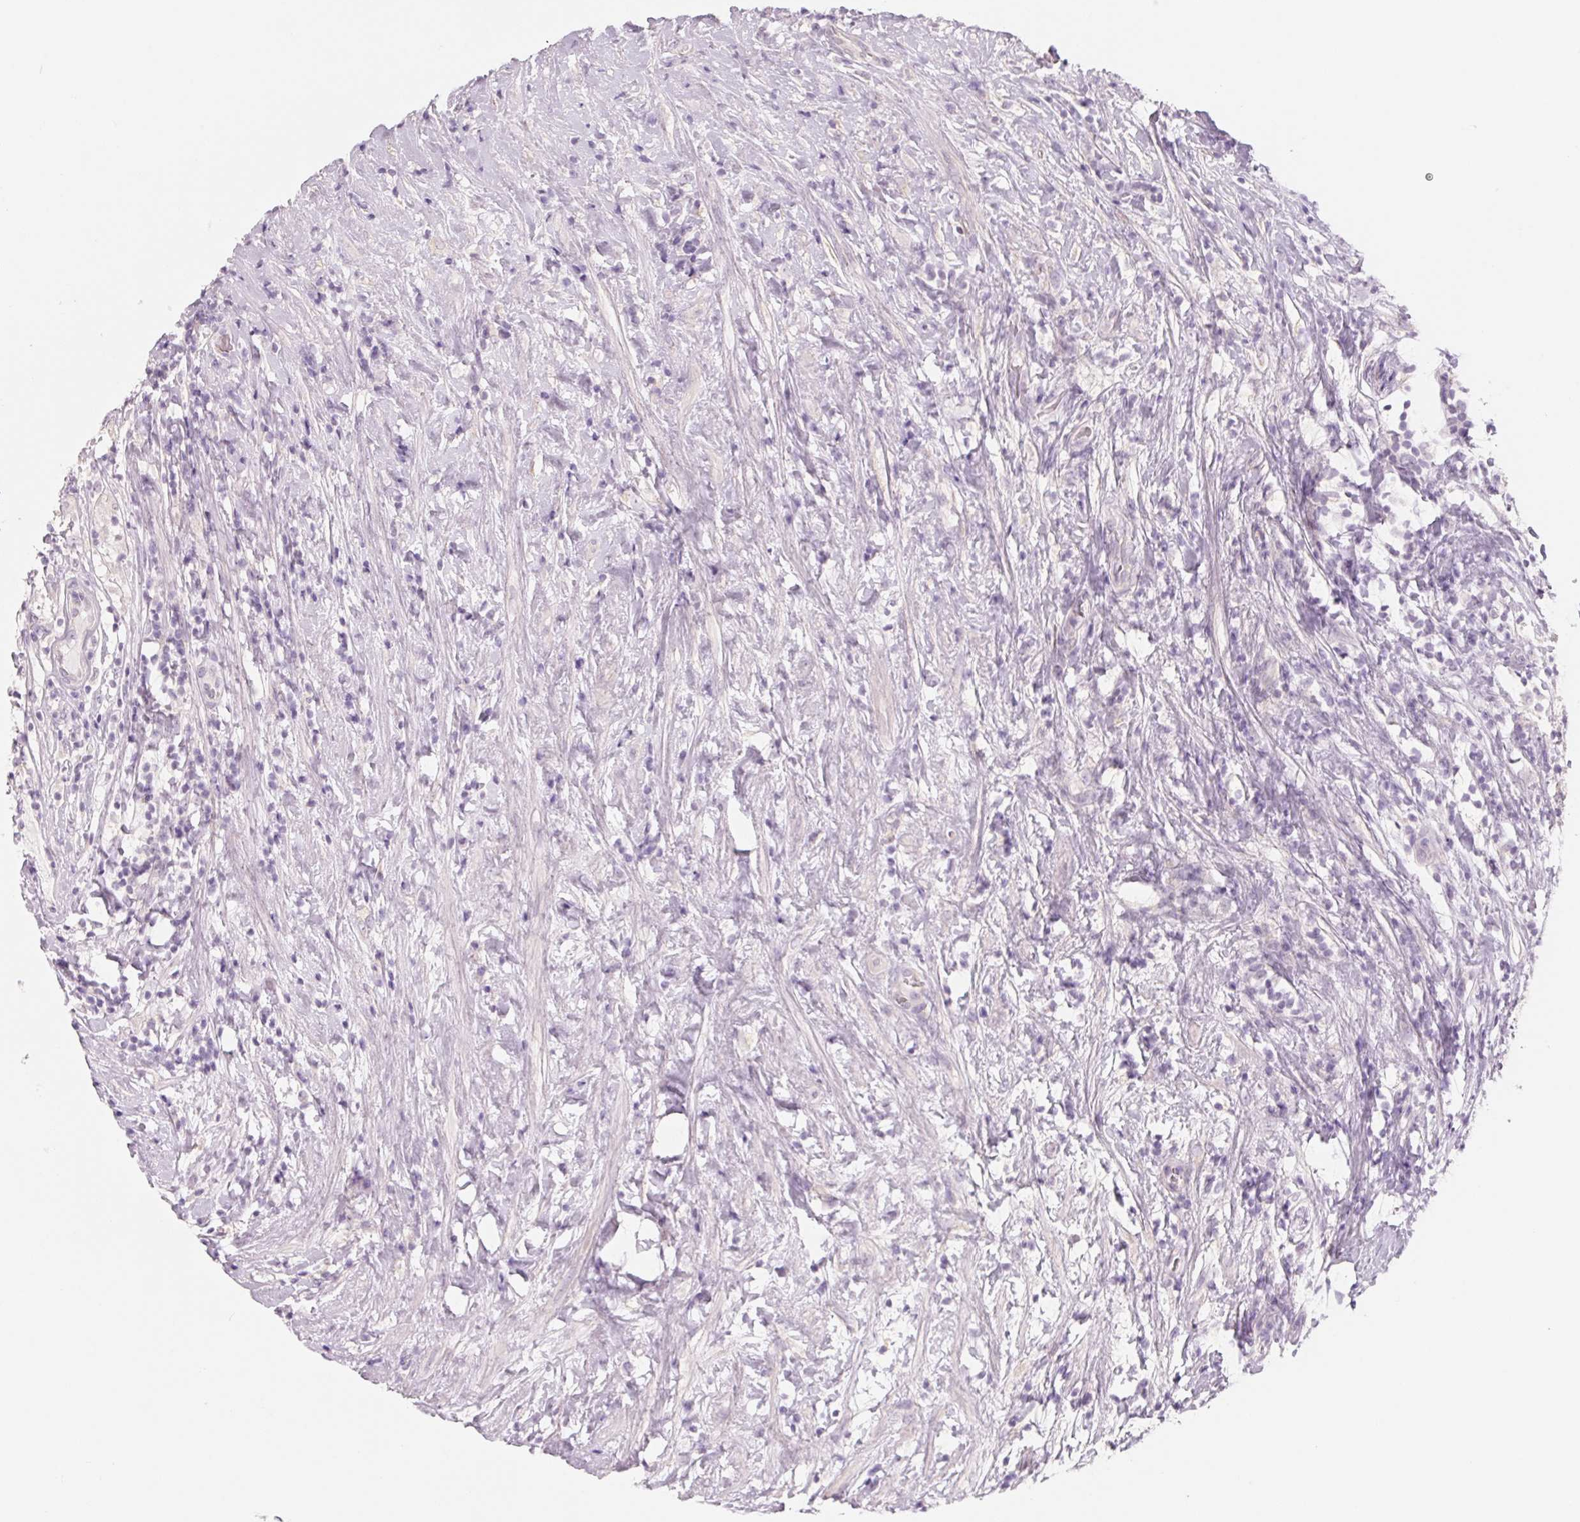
{"staining": {"intensity": "negative", "quantity": "none", "location": "none"}, "tissue": "testis cancer", "cell_type": "Tumor cells", "image_type": "cancer", "snomed": [{"axis": "morphology", "description": "Seminoma, NOS"}, {"axis": "topography", "description": "Testis"}], "caption": "Tumor cells show no significant expression in testis cancer. The staining was performed using DAB to visualize the protein expression in brown, while the nuclei were stained in blue with hematoxylin (Magnification: 20x).", "gene": "POU1F1", "patient": {"sex": "male", "age": 46}}